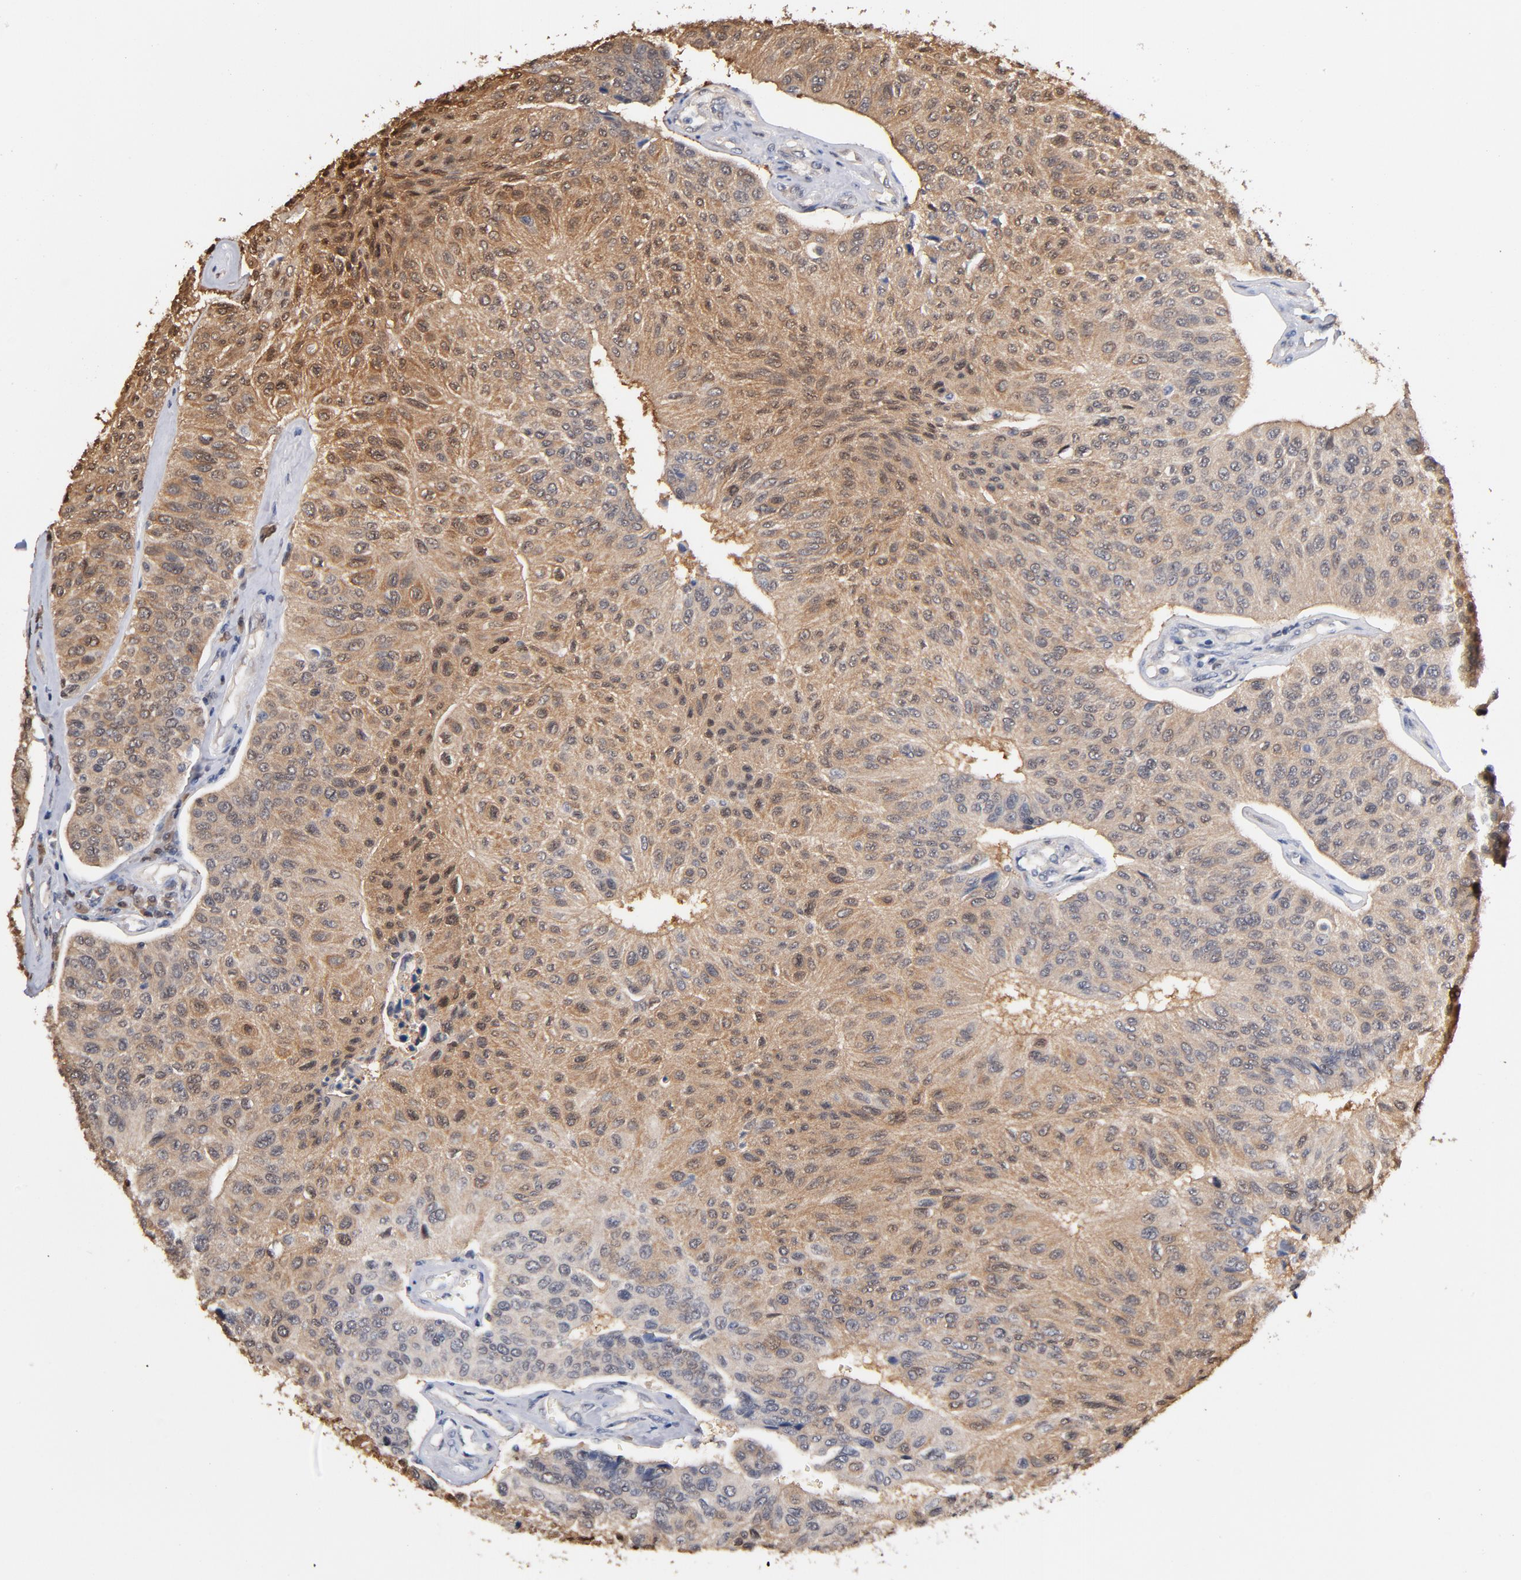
{"staining": {"intensity": "strong", "quantity": ">75%", "location": "cytoplasmic/membranous"}, "tissue": "urothelial cancer", "cell_type": "Tumor cells", "image_type": "cancer", "snomed": [{"axis": "morphology", "description": "Urothelial carcinoma, High grade"}, {"axis": "topography", "description": "Urinary bladder"}], "caption": "Urothelial cancer stained for a protein exhibits strong cytoplasmic/membranous positivity in tumor cells.", "gene": "MIF", "patient": {"sex": "male", "age": 66}}